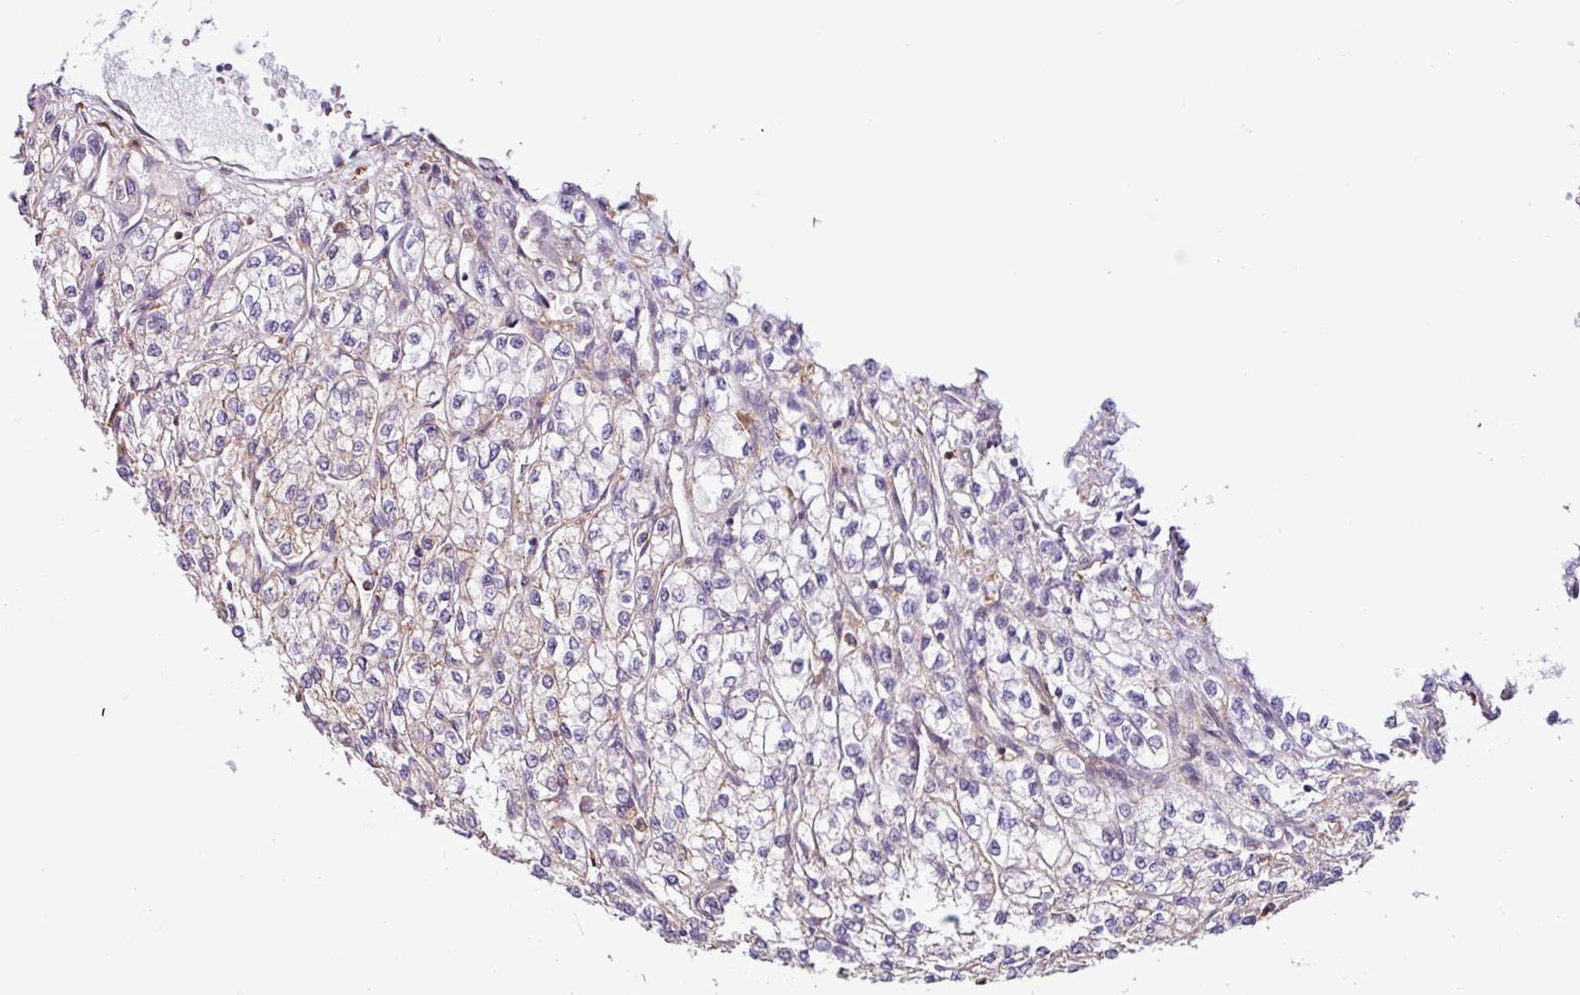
{"staining": {"intensity": "negative", "quantity": "none", "location": "none"}, "tissue": "renal cancer", "cell_type": "Tumor cells", "image_type": "cancer", "snomed": [{"axis": "morphology", "description": "Adenocarcinoma, NOS"}, {"axis": "topography", "description": "Kidney"}], "caption": "Immunohistochemical staining of human renal adenocarcinoma demonstrates no significant positivity in tumor cells.", "gene": "ACTR3", "patient": {"sex": "male", "age": 80}}